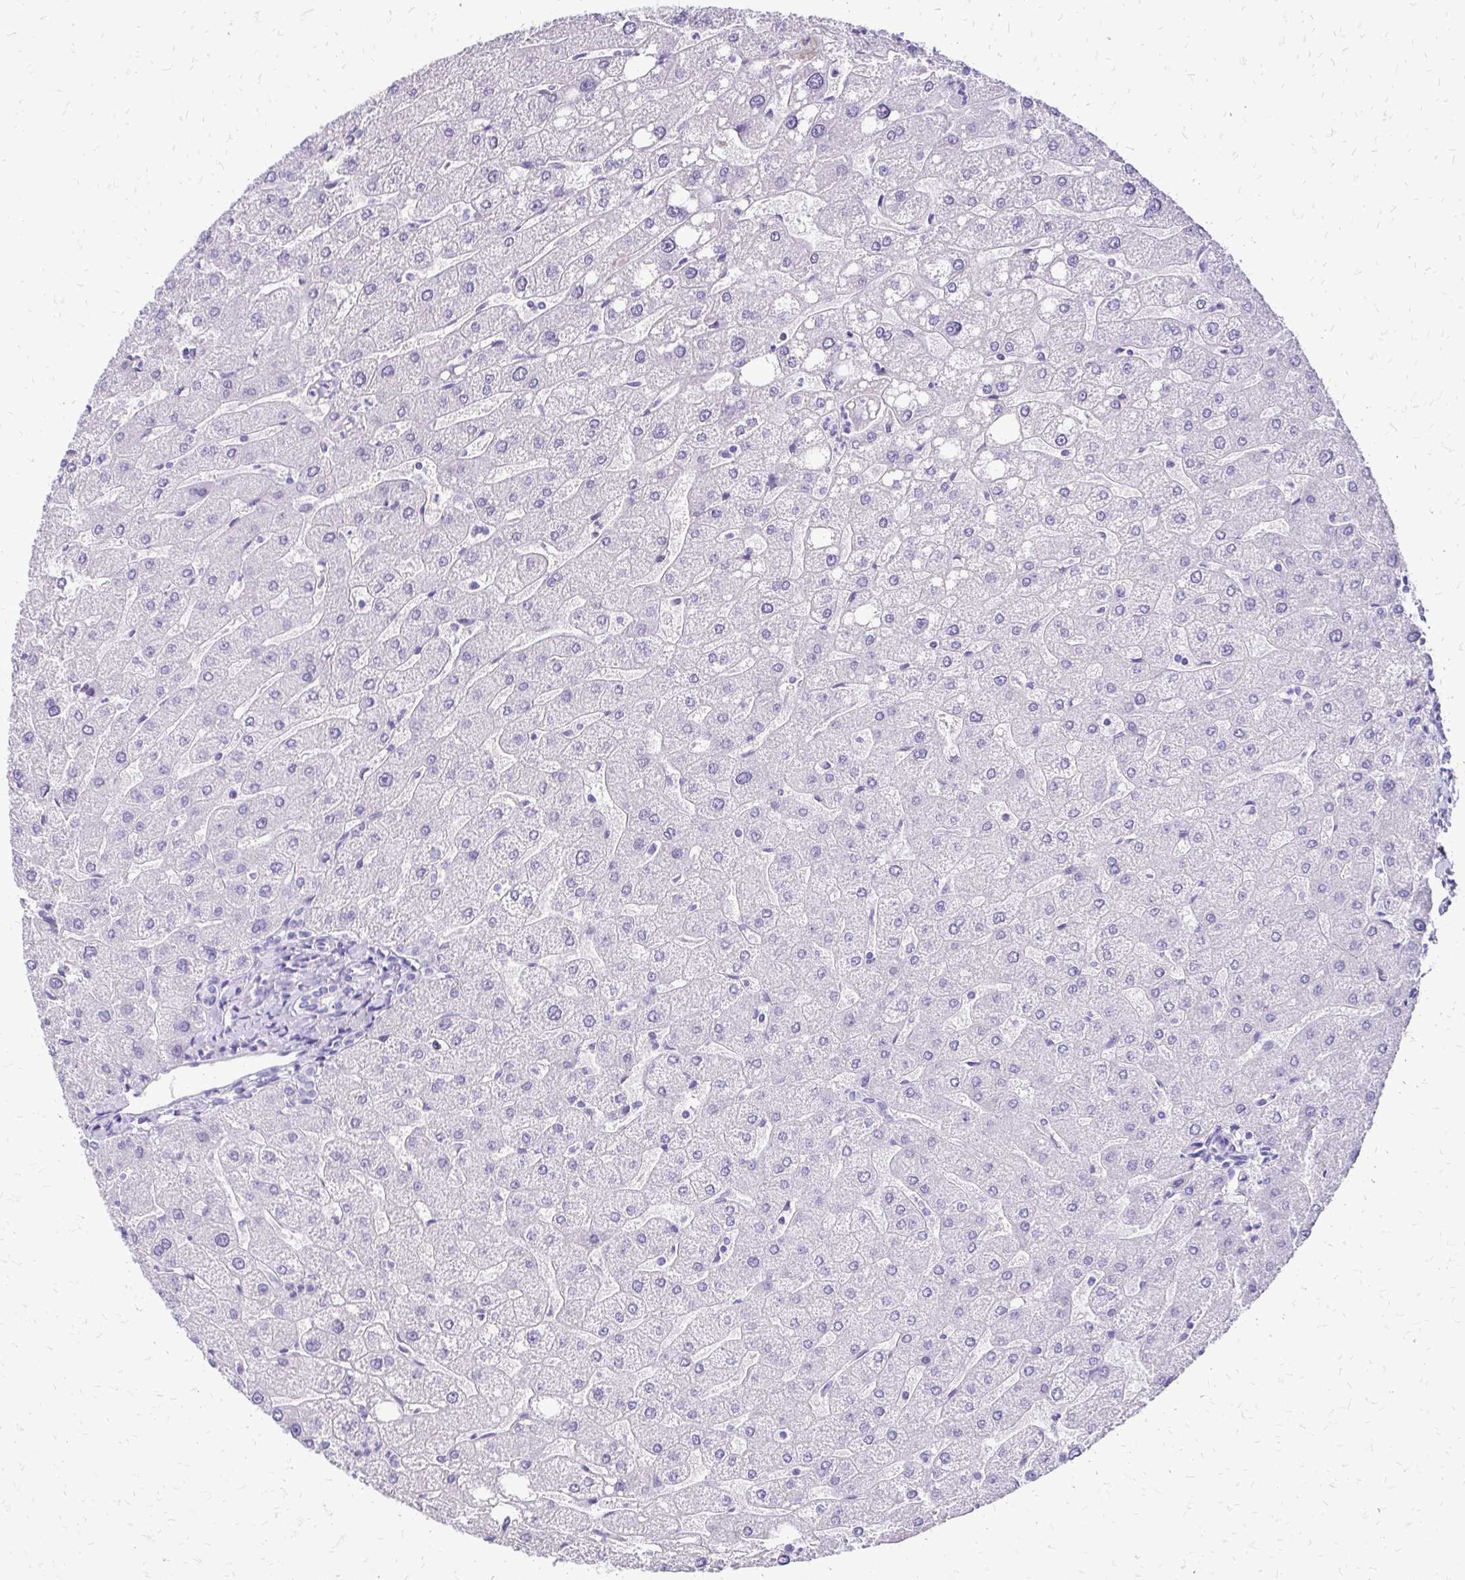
{"staining": {"intensity": "negative", "quantity": "none", "location": "none"}, "tissue": "liver", "cell_type": "Cholangiocytes", "image_type": "normal", "snomed": [{"axis": "morphology", "description": "Normal tissue, NOS"}, {"axis": "topography", "description": "Liver"}], "caption": "IHC of benign human liver displays no staining in cholangiocytes.", "gene": "SLC32A1", "patient": {"sex": "male", "age": 67}}